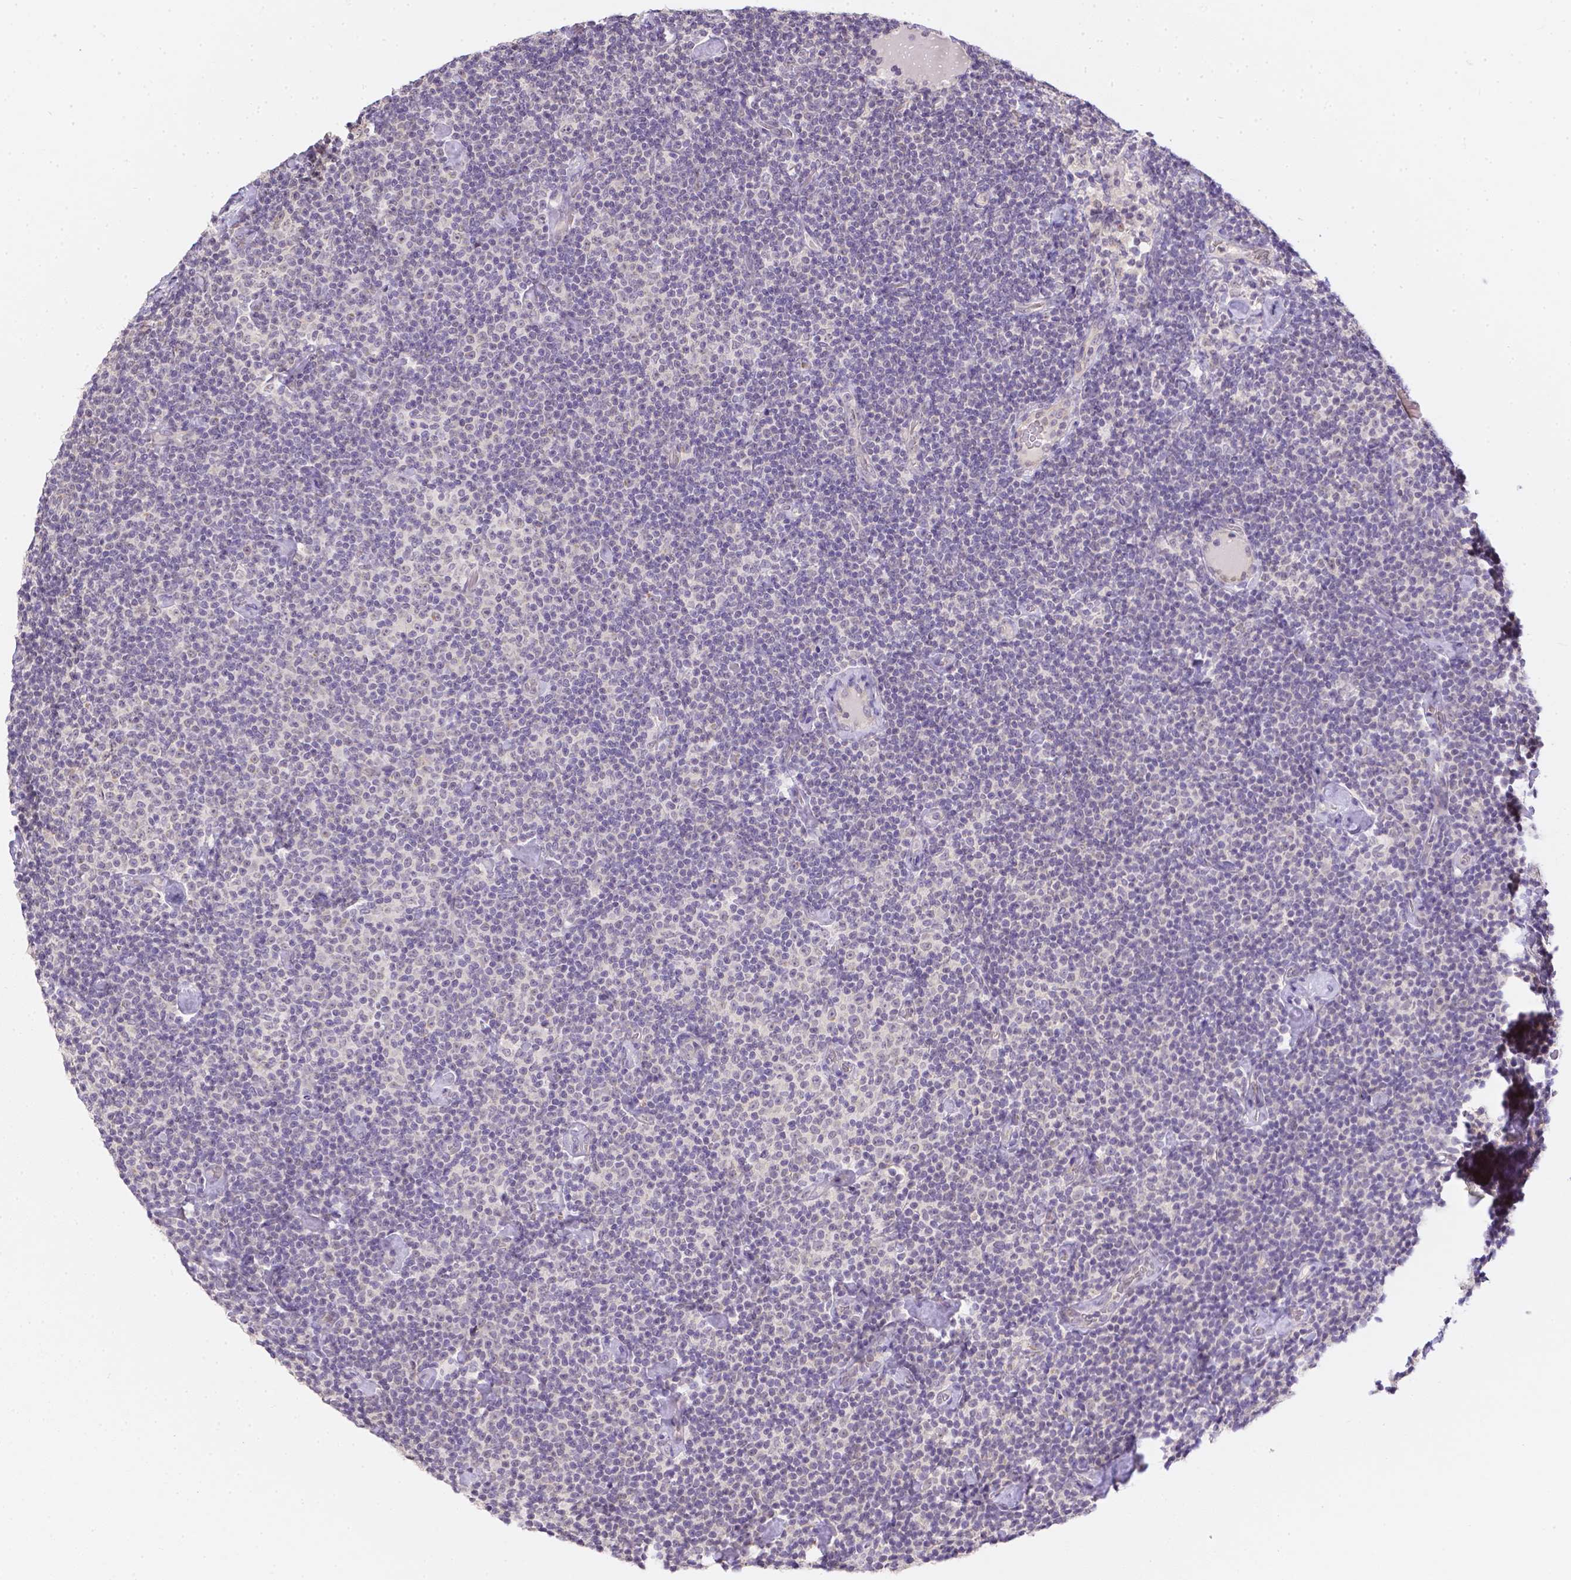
{"staining": {"intensity": "negative", "quantity": "none", "location": "none"}, "tissue": "lymphoma", "cell_type": "Tumor cells", "image_type": "cancer", "snomed": [{"axis": "morphology", "description": "Malignant lymphoma, non-Hodgkin's type, Low grade"}, {"axis": "topography", "description": "Lymph node"}], "caption": "Tumor cells show no significant protein positivity in low-grade malignant lymphoma, non-Hodgkin's type. The staining was performed using DAB to visualize the protein expression in brown, while the nuclei were stained in blue with hematoxylin (Magnification: 20x).", "gene": "ZNF280B", "patient": {"sex": "male", "age": 81}}